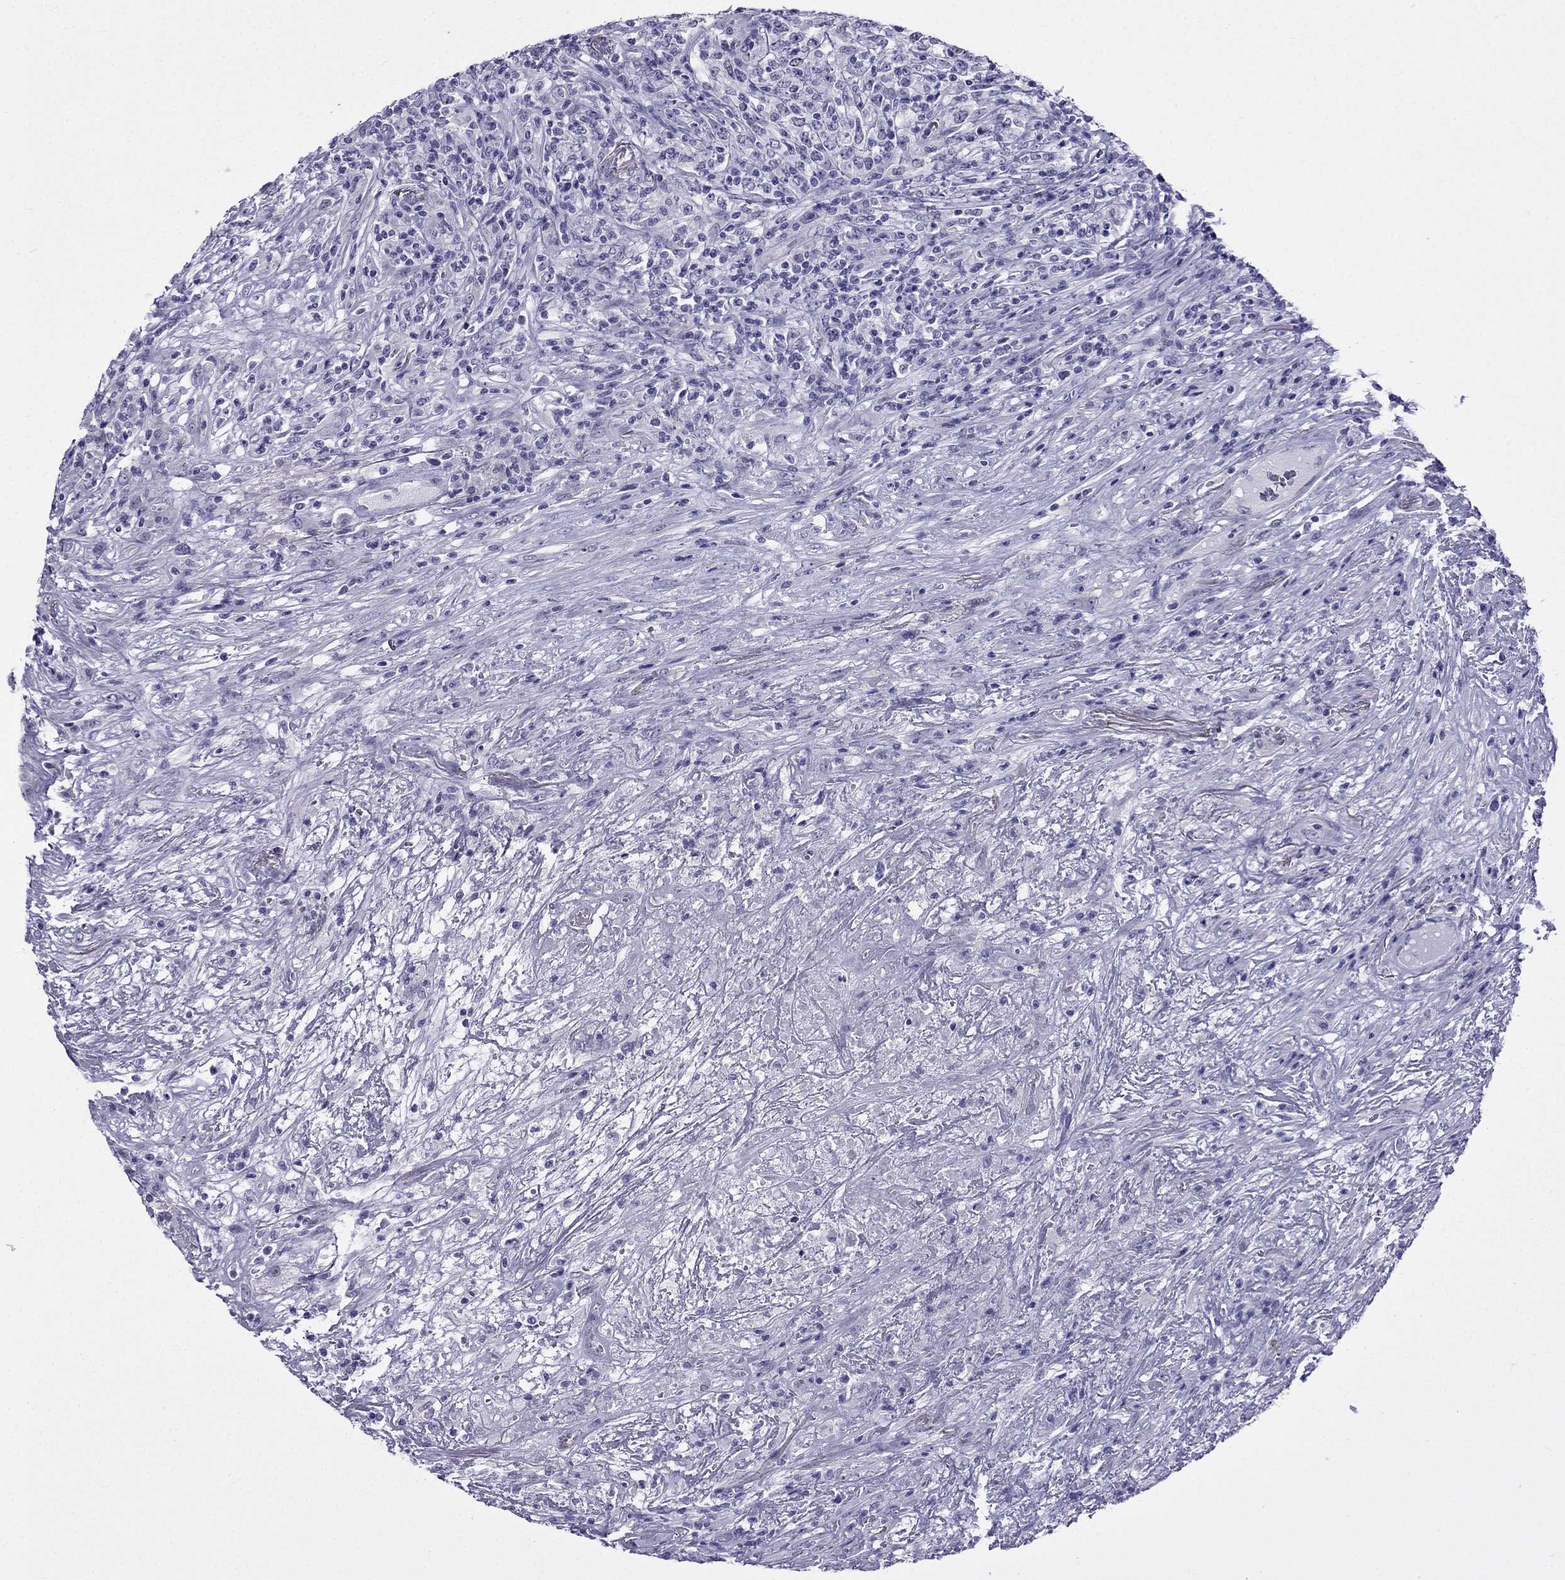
{"staining": {"intensity": "negative", "quantity": "none", "location": "none"}, "tissue": "lymphoma", "cell_type": "Tumor cells", "image_type": "cancer", "snomed": [{"axis": "morphology", "description": "Malignant lymphoma, non-Hodgkin's type, High grade"}, {"axis": "topography", "description": "Lung"}], "caption": "High-grade malignant lymphoma, non-Hodgkin's type was stained to show a protein in brown. There is no significant positivity in tumor cells.", "gene": "MGP", "patient": {"sex": "male", "age": 79}}